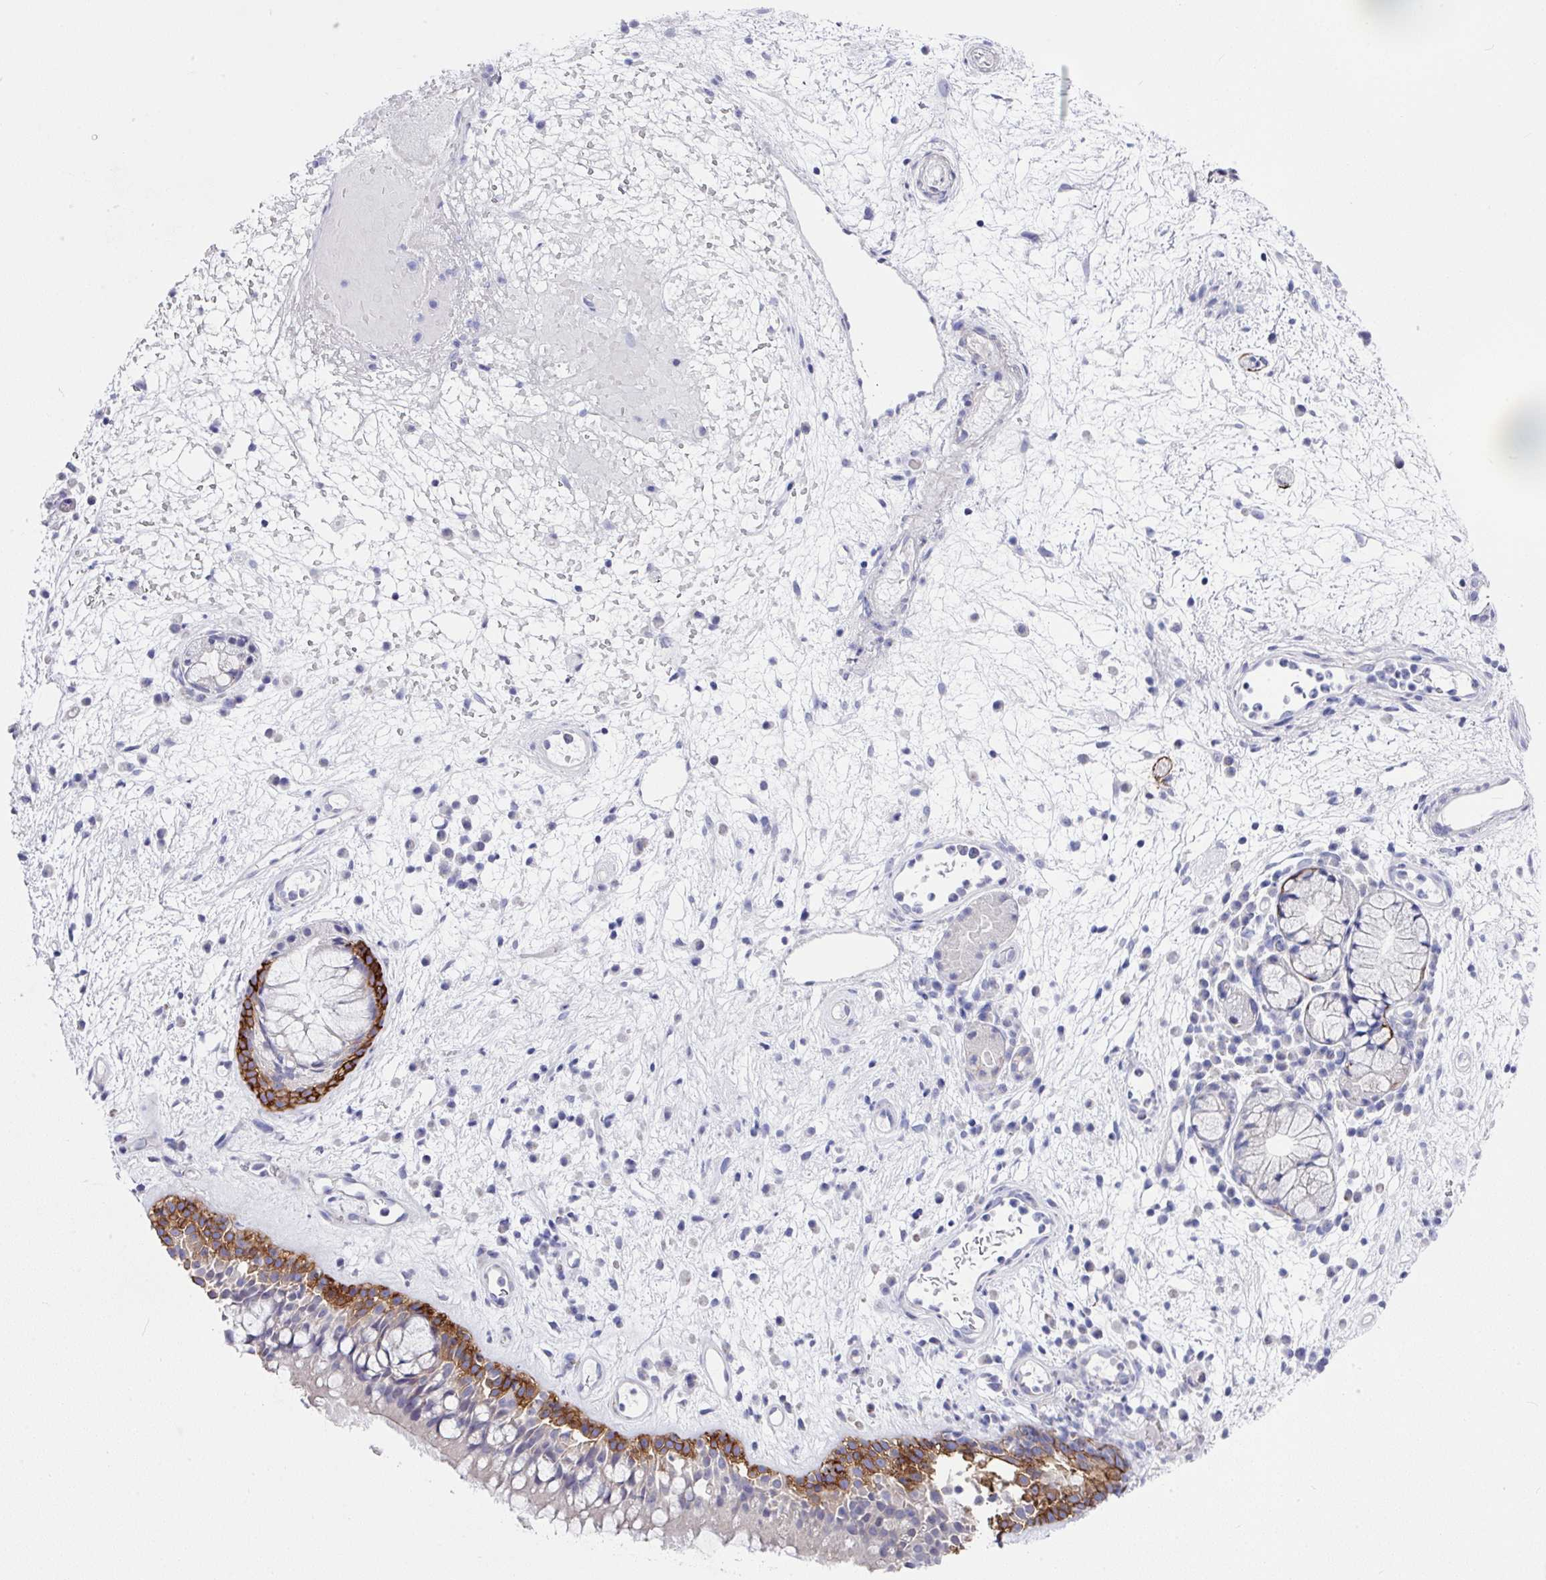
{"staining": {"intensity": "strong", "quantity": "<25%", "location": "cytoplasmic/membranous"}, "tissue": "nasopharynx", "cell_type": "Respiratory epithelial cells", "image_type": "normal", "snomed": [{"axis": "morphology", "description": "Normal tissue, NOS"}, {"axis": "morphology", "description": "Inflammation, NOS"}, {"axis": "topography", "description": "Nasopharynx"}], "caption": "Strong cytoplasmic/membranous expression for a protein is seen in approximately <25% of respiratory epithelial cells of unremarkable nasopharynx using immunohistochemistry (IHC).", "gene": "CLDN1", "patient": {"sex": "male", "age": 54}}